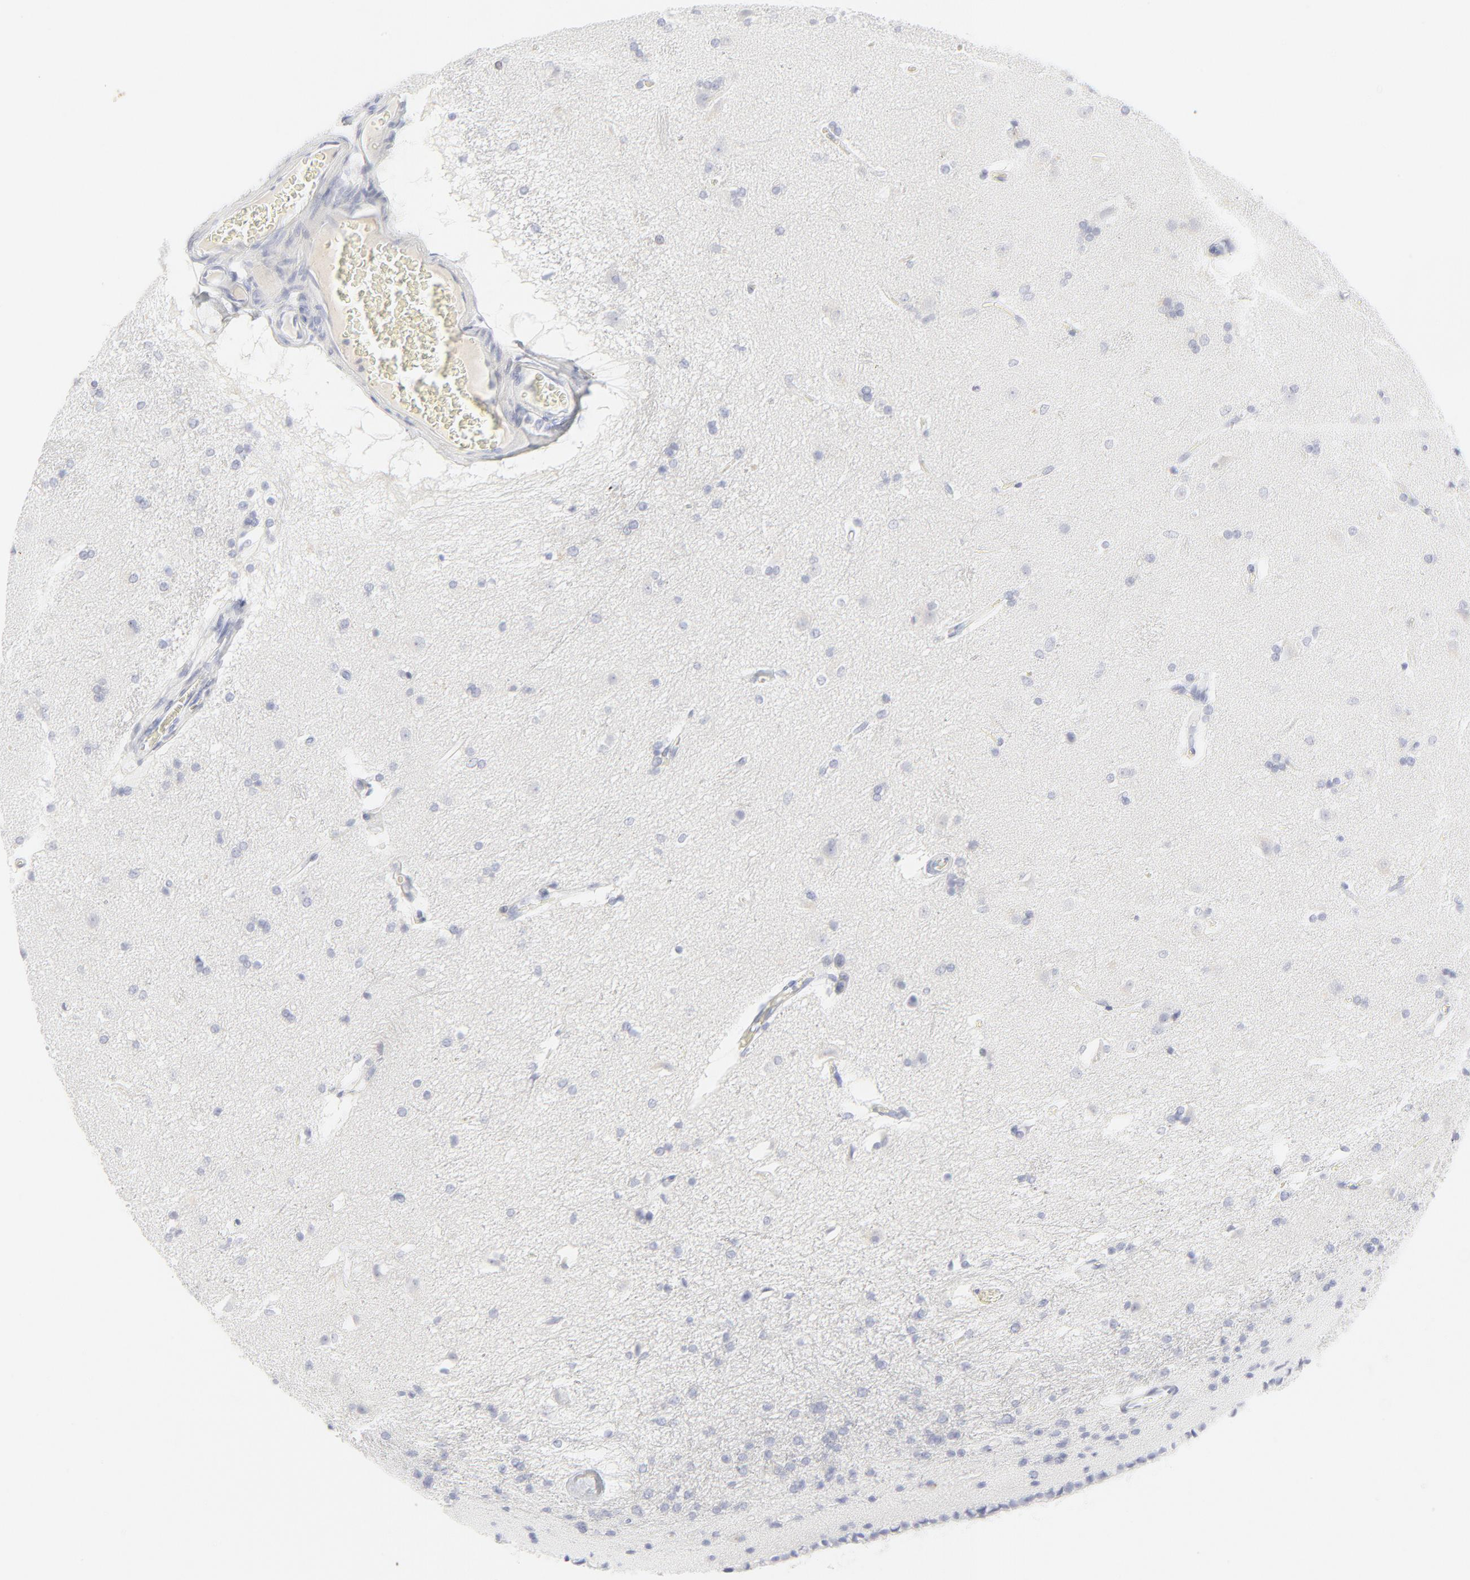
{"staining": {"intensity": "negative", "quantity": "none", "location": "none"}, "tissue": "caudate", "cell_type": "Glial cells", "image_type": "normal", "snomed": [{"axis": "morphology", "description": "Normal tissue, NOS"}, {"axis": "topography", "description": "Lateral ventricle wall"}], "caption": "Photomicrograph shows no protein staining in glial cells of normal caudate.", "gene": "CCR7", "patient": {"sex": "female", "age": 19}}